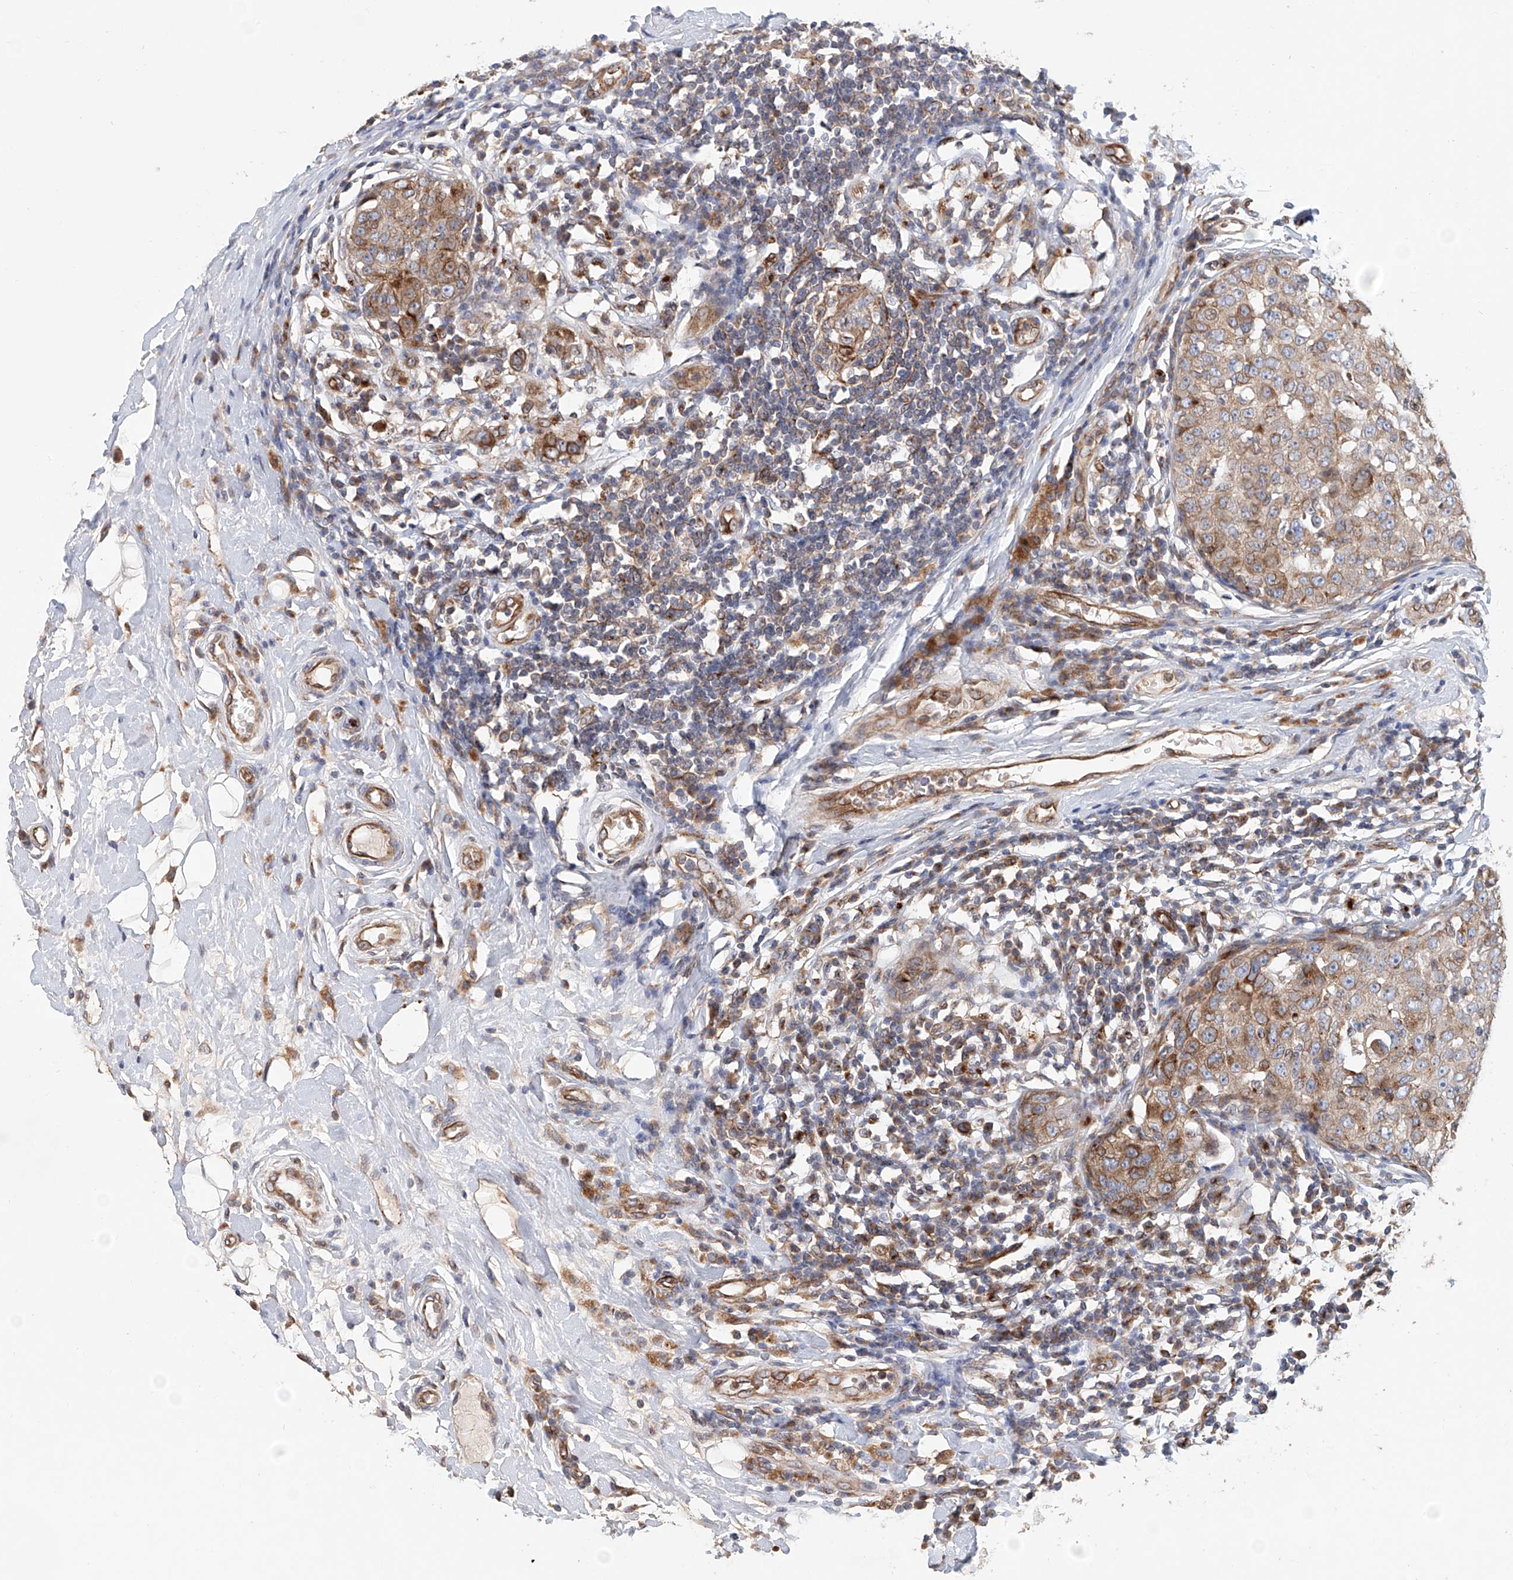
{"staining": {"intensity": "moderate", "quantity": "25%-75%", "location": "cytoplasmic/membranous"}, "tissue": "breast cancer", "cell_type": "Tumor cells", "image_type": "cancer", "snomed": [{"axis": "morphology", "description": "Duct carcinoma"}, {"axis": "topography", "description": "Breast"}], "caption": "IHC of infiltrating ductal carcinoma (breast) demonstrates medium levels of moderate cytoplasmic/membranous positivity in approximately 25%-75% of tumor cells.", "gene": "HGSNAT", "patient": {"sex": "female", "age": 27}}